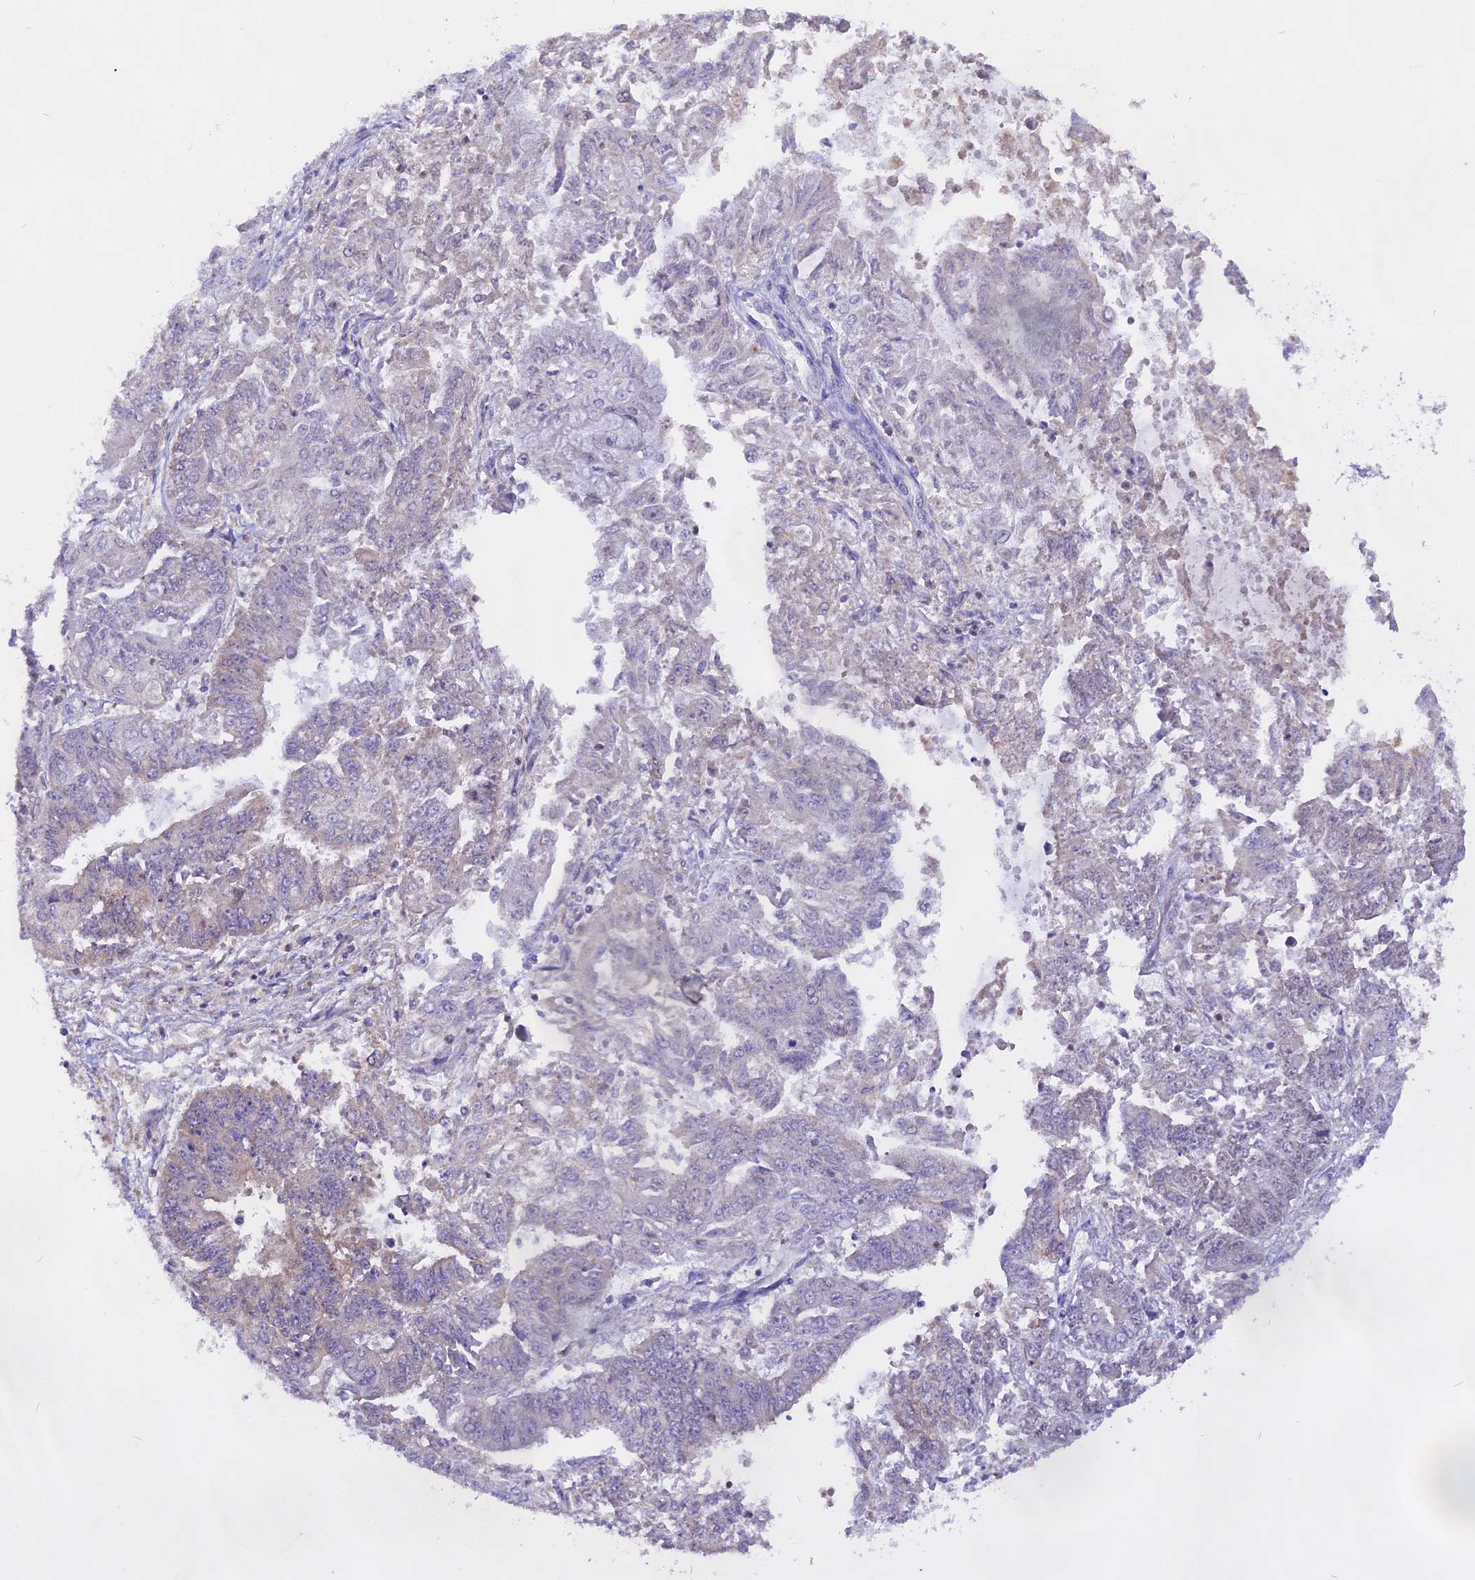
{"staining": {"intensity": "negative", "quantity": "none", "location": "none"}, "tissue": "endometrial cancer", "cell_type": "Tumor cells", "image_type": "cancer", "snomed": [{"axis": "morphology", "description": "Adenocarcinoma, NOS"}, {"axis": "topography", "description": "Endometrium"}], "caption": "Histopathology image shows no significant protein positivity in tumor cells of endometrial cancer (adenocarcinoma).", "gene": "MARK4", "patient": {"sex": "female", "age": 73}}